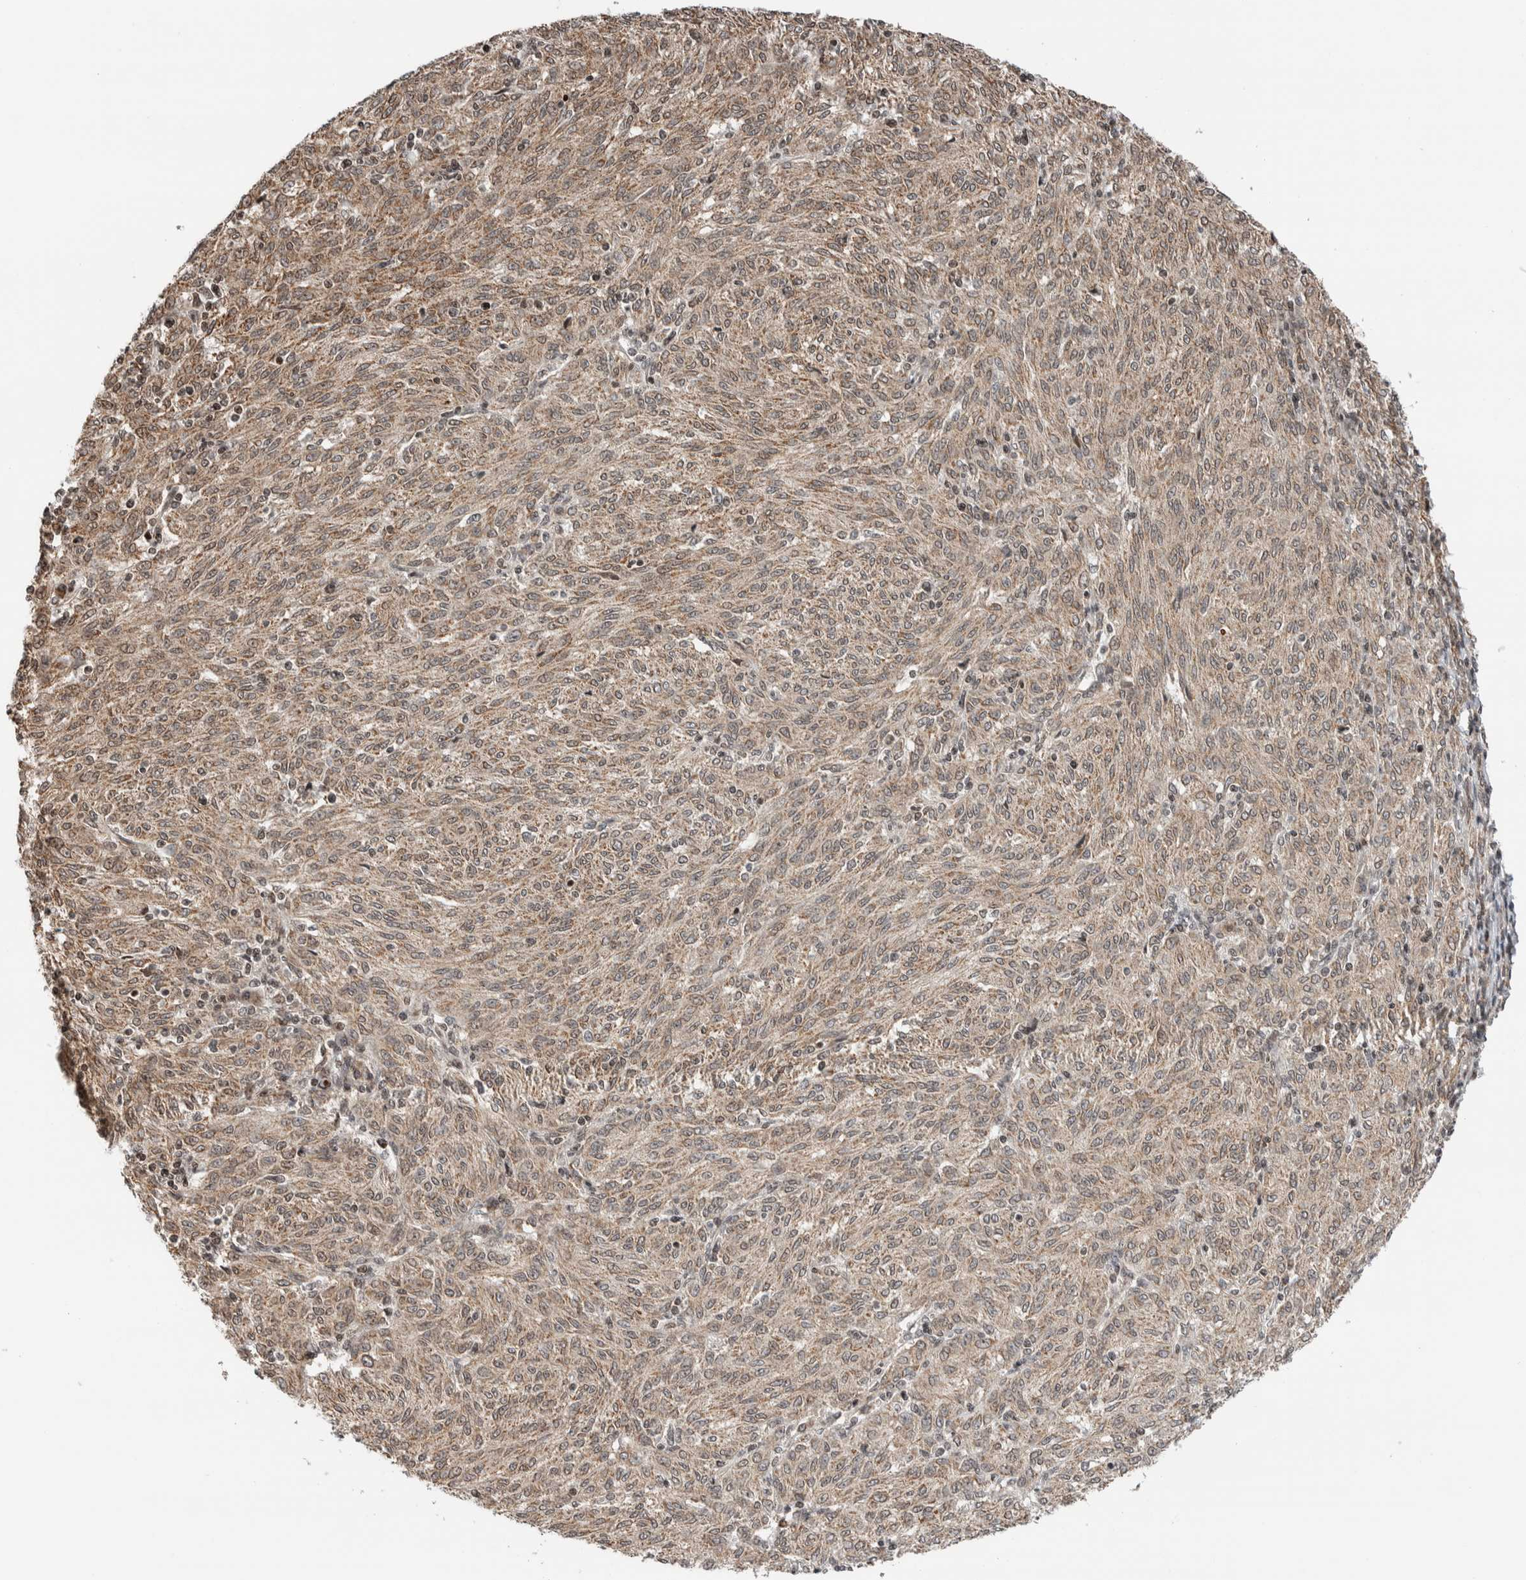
{"staining": {"intensity": "weak", "quantity": ">75%", "location": "cytoplasmic/membranous"}, "tissue": "melanoma", "cell_type": "Tumor cells", "image_type": "cancer", "snomed": [{"axis": "morphology", "description": "Malignant melanoma, NOS"}, {"axis": "topography", "description": "Skin"}], "caption": "A brown stain labels weak cytoplasmic/membranous positivity of a protein in melanoma tumor cells.", "gene": "NPLOC4", "patient": {"sex": "female", "age": 72}}